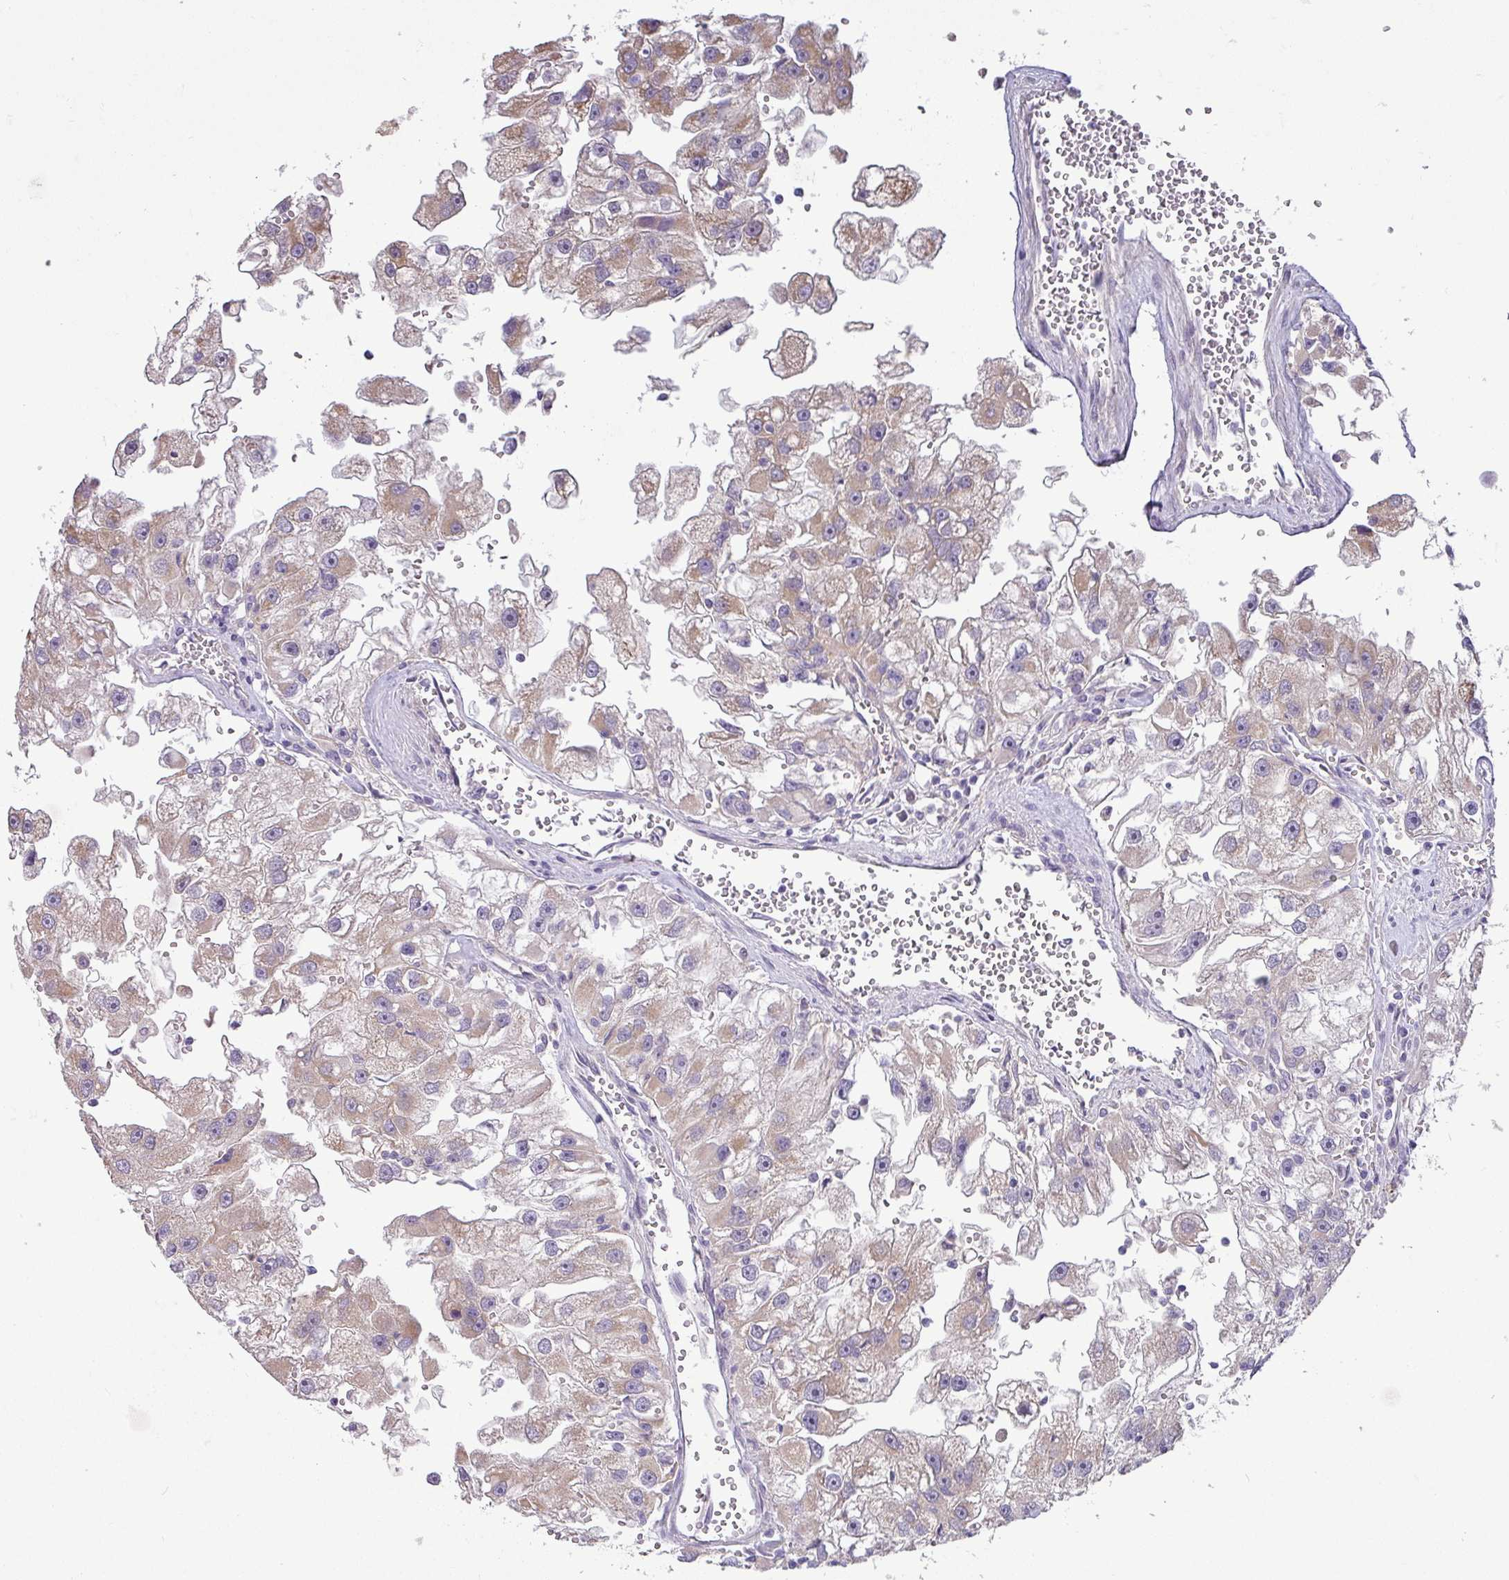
{"staining": {"intensity": "weak", "quantity": ">75%", "location": "cytoplasmic/membranous"}, "tissue": "renal cancer", "cell_type": "Tumor cells", "image_type": "cancer", "snomed": [{"axis": "morphology", "description": "Adenocarcinoma, NOS"}, {"axis": "topography", "description": "Kidney"}], "caption": "IHC (DAB (3,3'-diaminobenzidine)) staining of human adenocarcinoma (renal) demonstrates weak cytoplasmic/membranous protein positivity in about >75% of tumor cells.", "gene": "GALNT12", "patient": {"sex": "male", "age": 63}}